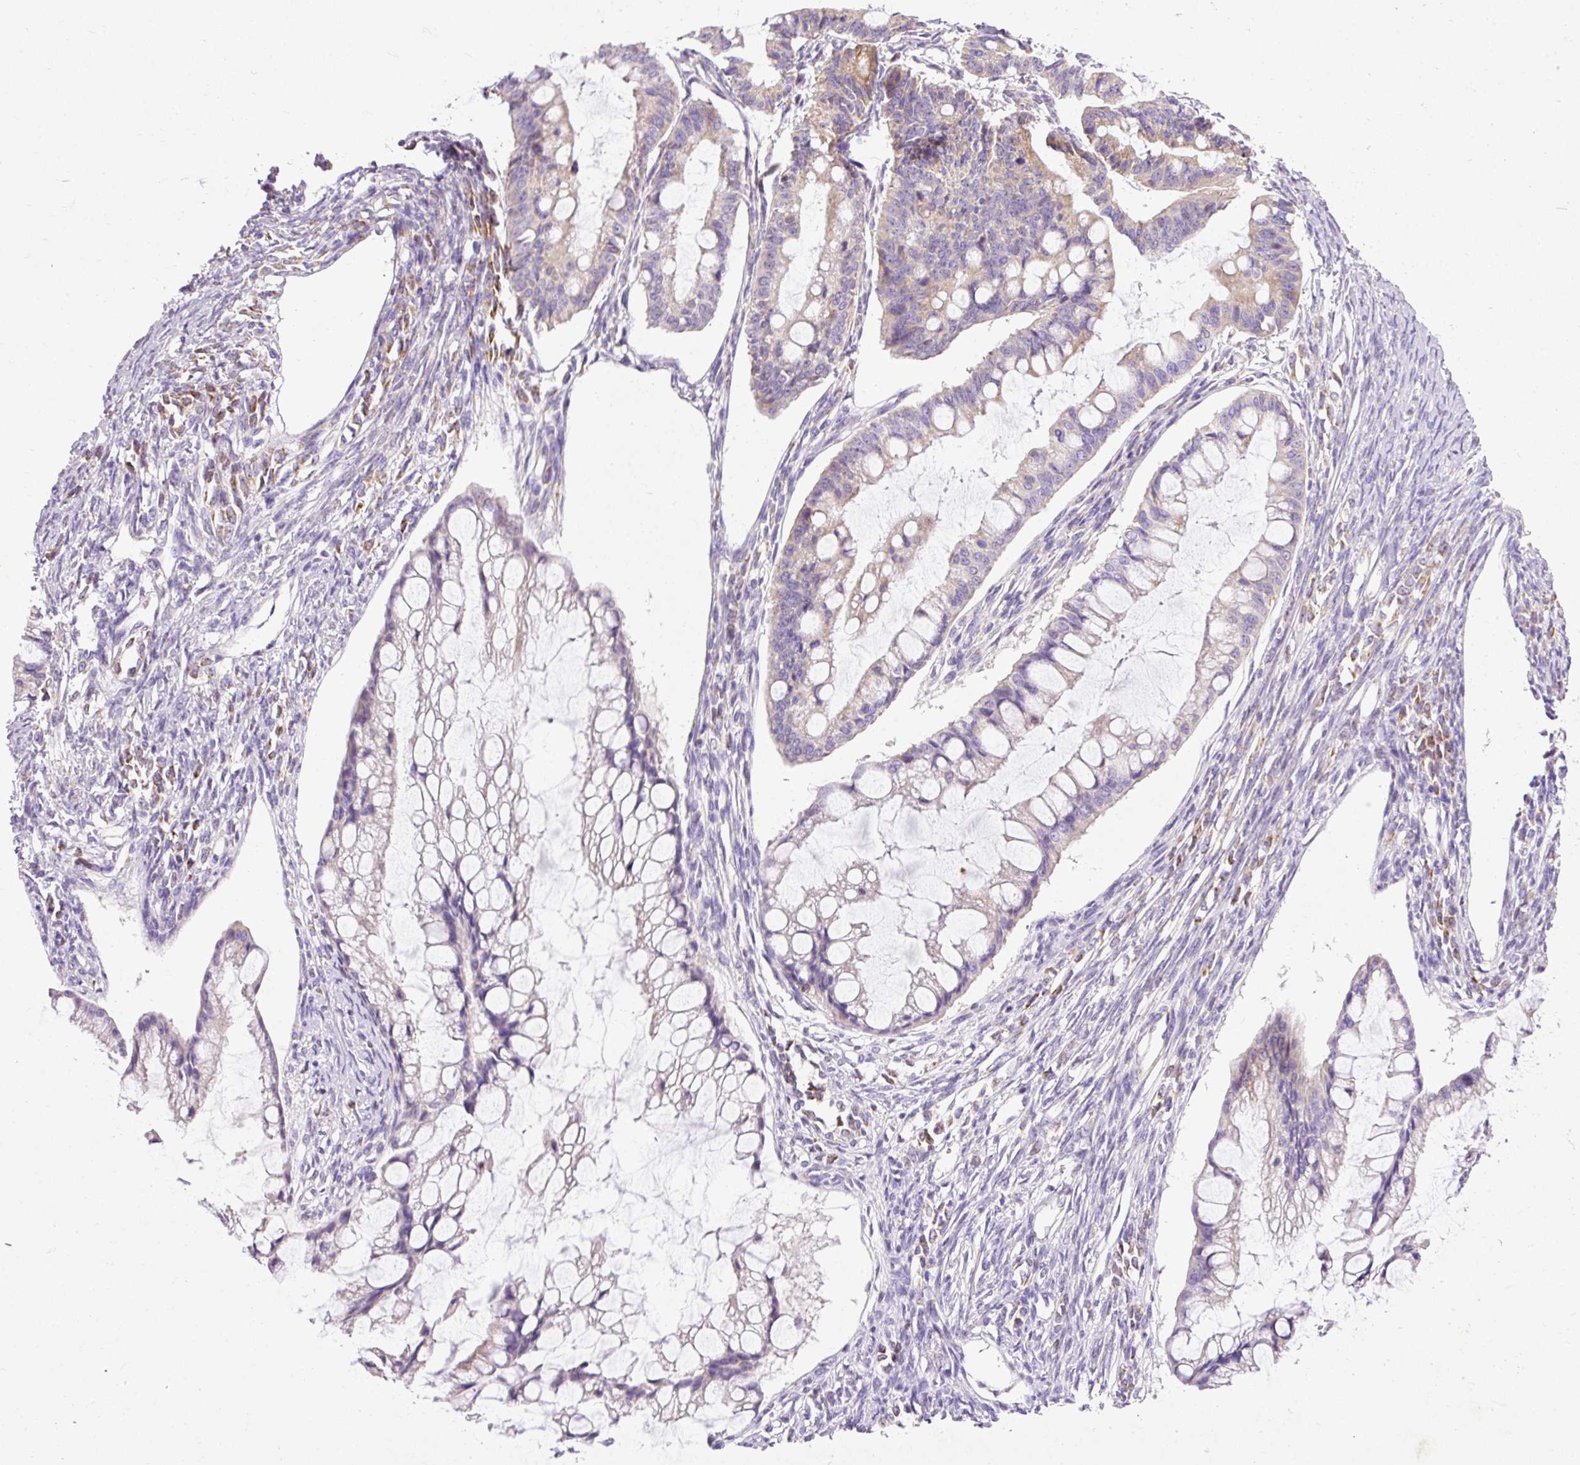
{"staining": {"intensity": "weak", "quantity": "<25%", "location": "cytoplasmic/membranous"}, "tissue": "ovarian cancer", "cell_type": "Tumor cells", "image_type": "cancer", "snomed": [{"axis": "morphology", "description": "Cystadenocarcinoma, mucinous, NOS"}, {"axis": "topography", "description": "Ovary"}], "caption": "Immunohistochemical staining of mucinous cystadenocarcinoma (ovarian) displays no significant expression in tumor cells.", "gene": "IMMT", "patient": {"sex": "female", "age": 73}}